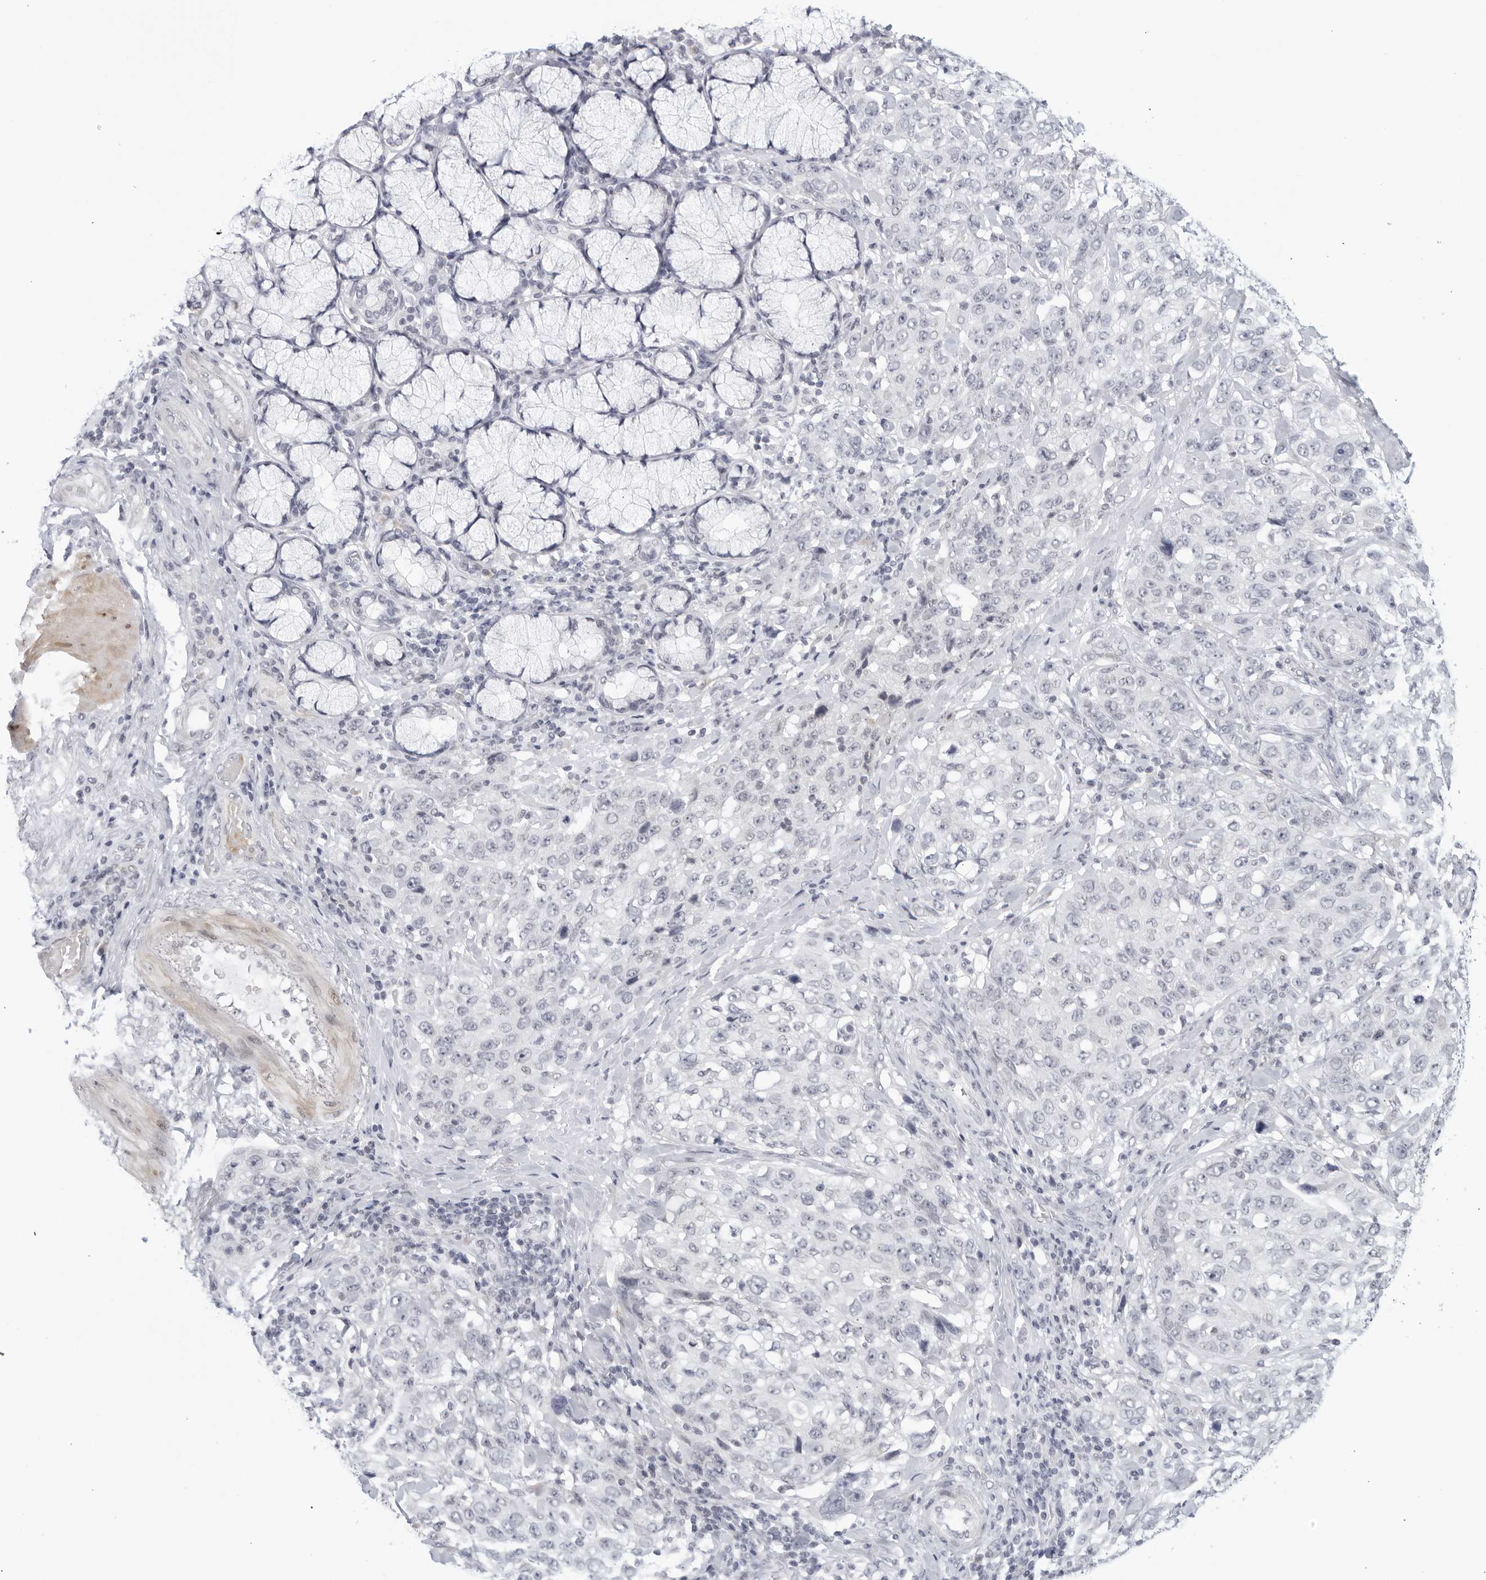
{"staining": {"intensity": "negative", "quantity": "none", "location": "none"}, "tissue": "stomach cancer", "cell_type": "Tumor cells", "image_type": "cancer", "snomed": [{"axis": "morphology", "description": "Adenocarcinoma, NOS"}, {"axis": "topography", "description": "Stomach"}], "caption": "There is no significant expression in tumor cells of stomach cancer.", "gene": "WDTC1", "patient": {"sex": "male", "age": 48}}